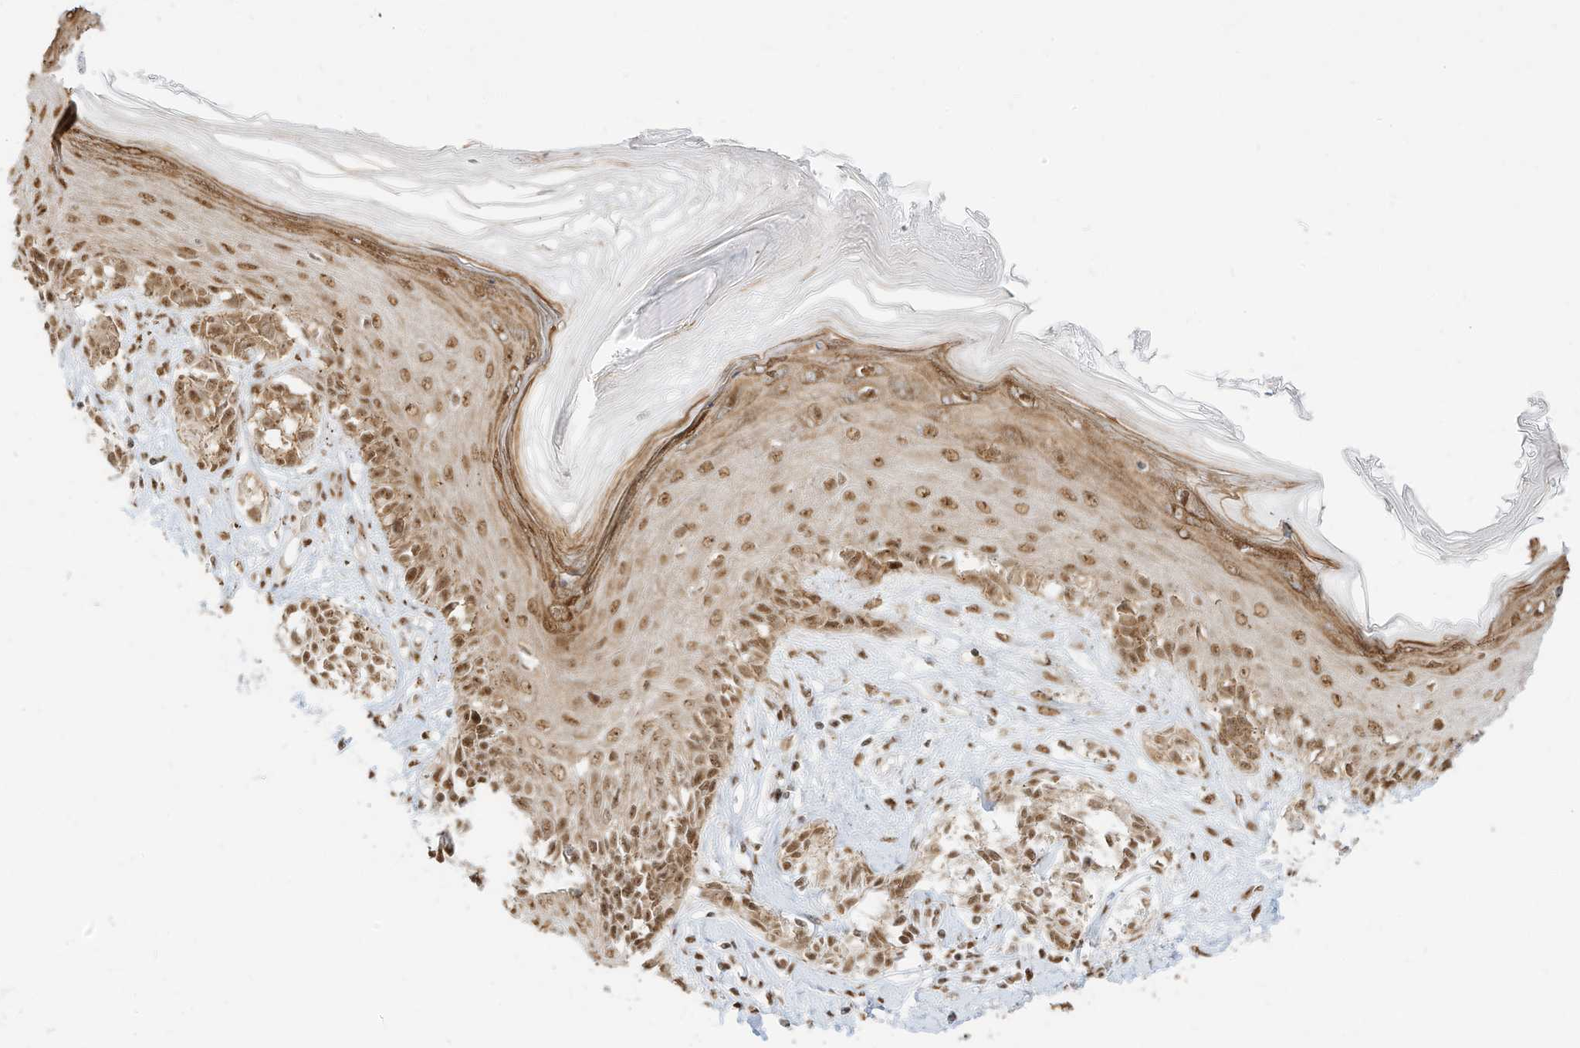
{"staining": {"intensity": "moderate", "quantity": ">75%", "location": "cytoplasmic/membranous,nuclear"}, "tissue": "melanoma", "cell_type": "Tumor cells", "image_type": "cancer", "snomed": [{"axis": "morphology", "description": "Malignant melanoma, NOS"}, {"axis": "topography", "description": "Skin"}], "caption": "Protein expression by IHC exhibits moderate cytoplasmic/membranous and nuclear positivity in about >75% of tumor cells in melanoma.", "gene": "NHSL1", "patient": {"sex": "male", "age": 53}}